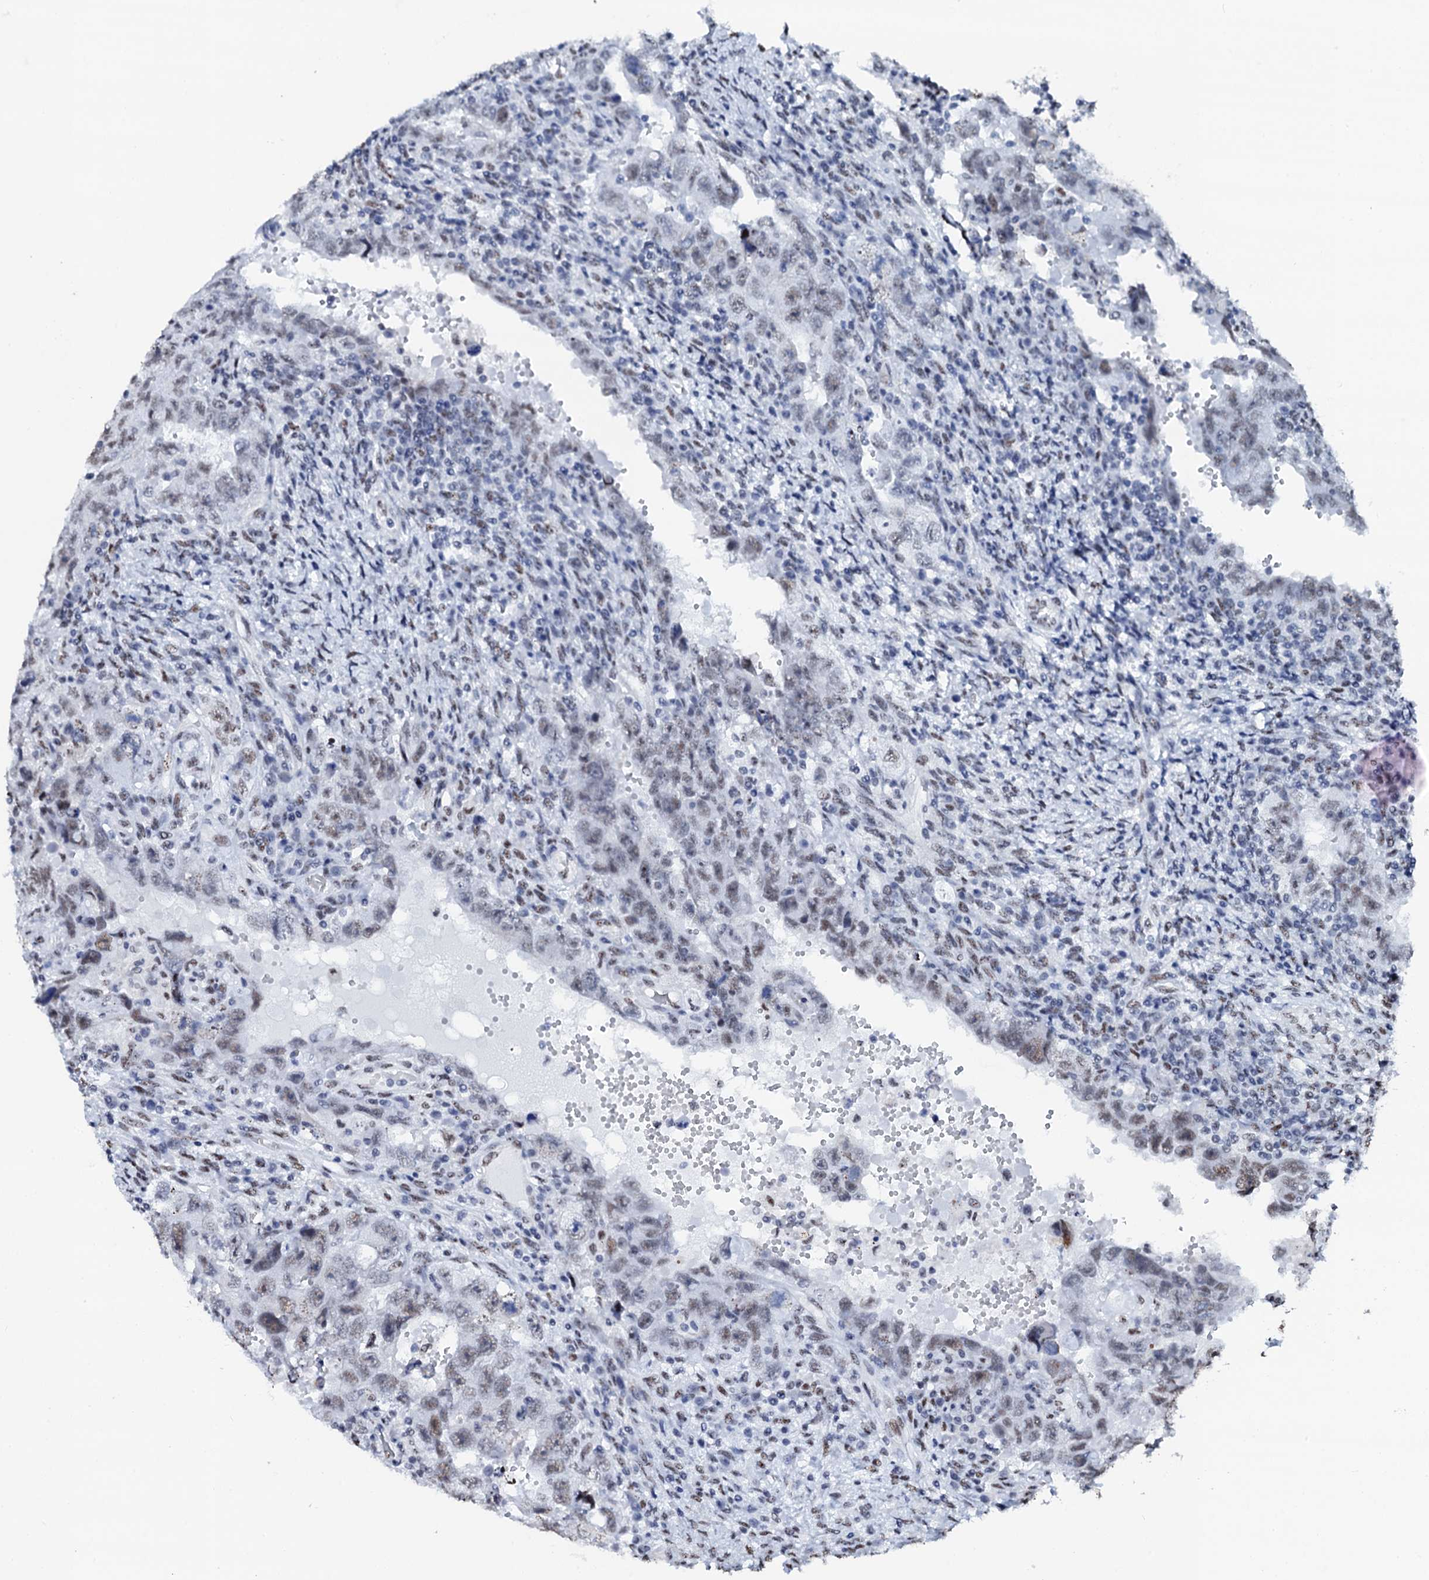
{"staining": {"intensity": "weak", "quantity": "25%-75%", "location": "nuclear"}, "tissue": "testis cancer", "cell_type": "Tumor cells", "image_type": "cancer", "snomed": [{"axis": "morphology", "description": "Carcinoma, Embryonal, NOS"}, {"axis": "topography", "description": "Testis"}], "caption": "A high-resolution micrograph shows immunohistochemistry (IHC) staining of testis cancer (embryonal carcinoma), which exhibits weak nuclear expression in approximately 25%-75% of tumor cells.", "gene": "NKAPD1", "patient": {"sex": "male", "age": 26}}